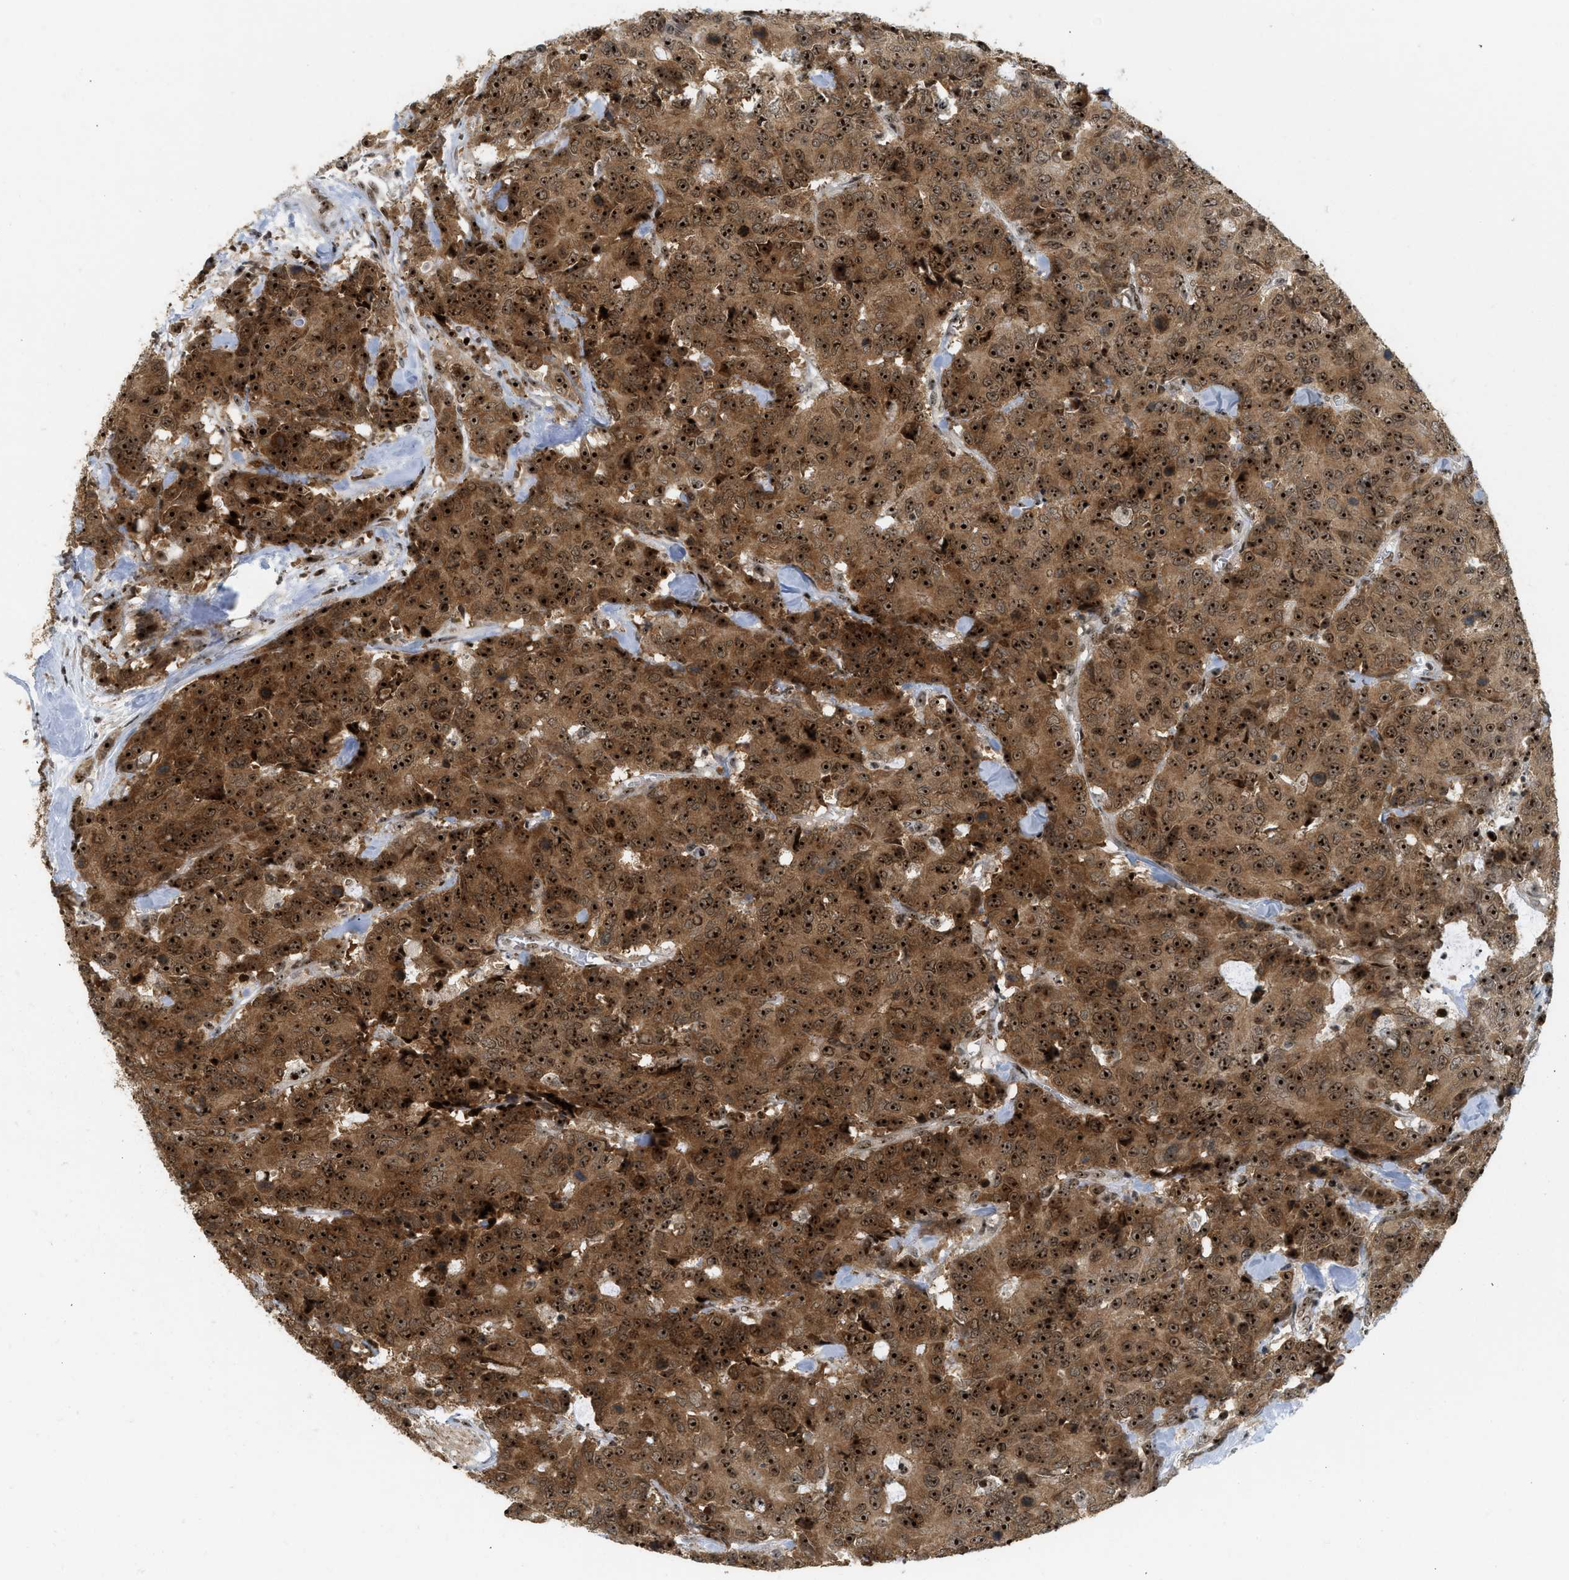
{"staining": {"intensity": "strong", "quantity": ">75%", "location": "cytoplasmic/membranous,nuclear"}, "tissue": "colorectal cancer", "cell_type": "Tumor cells", "image_type": "cancer", "snomed": [{"axis": "morphology", "description": "Adenocarcinoma, NOS"}, {"axis": "topography", "description": "Colon"}], "caption": "Adenocarcinoma (colorectal) tissue reveals strong cytoplasmic/membranous and nuclear positivity in about >75% of tumor cells", "gene": "ZNF22", "patient": {"sex": "female", "age": 86}}